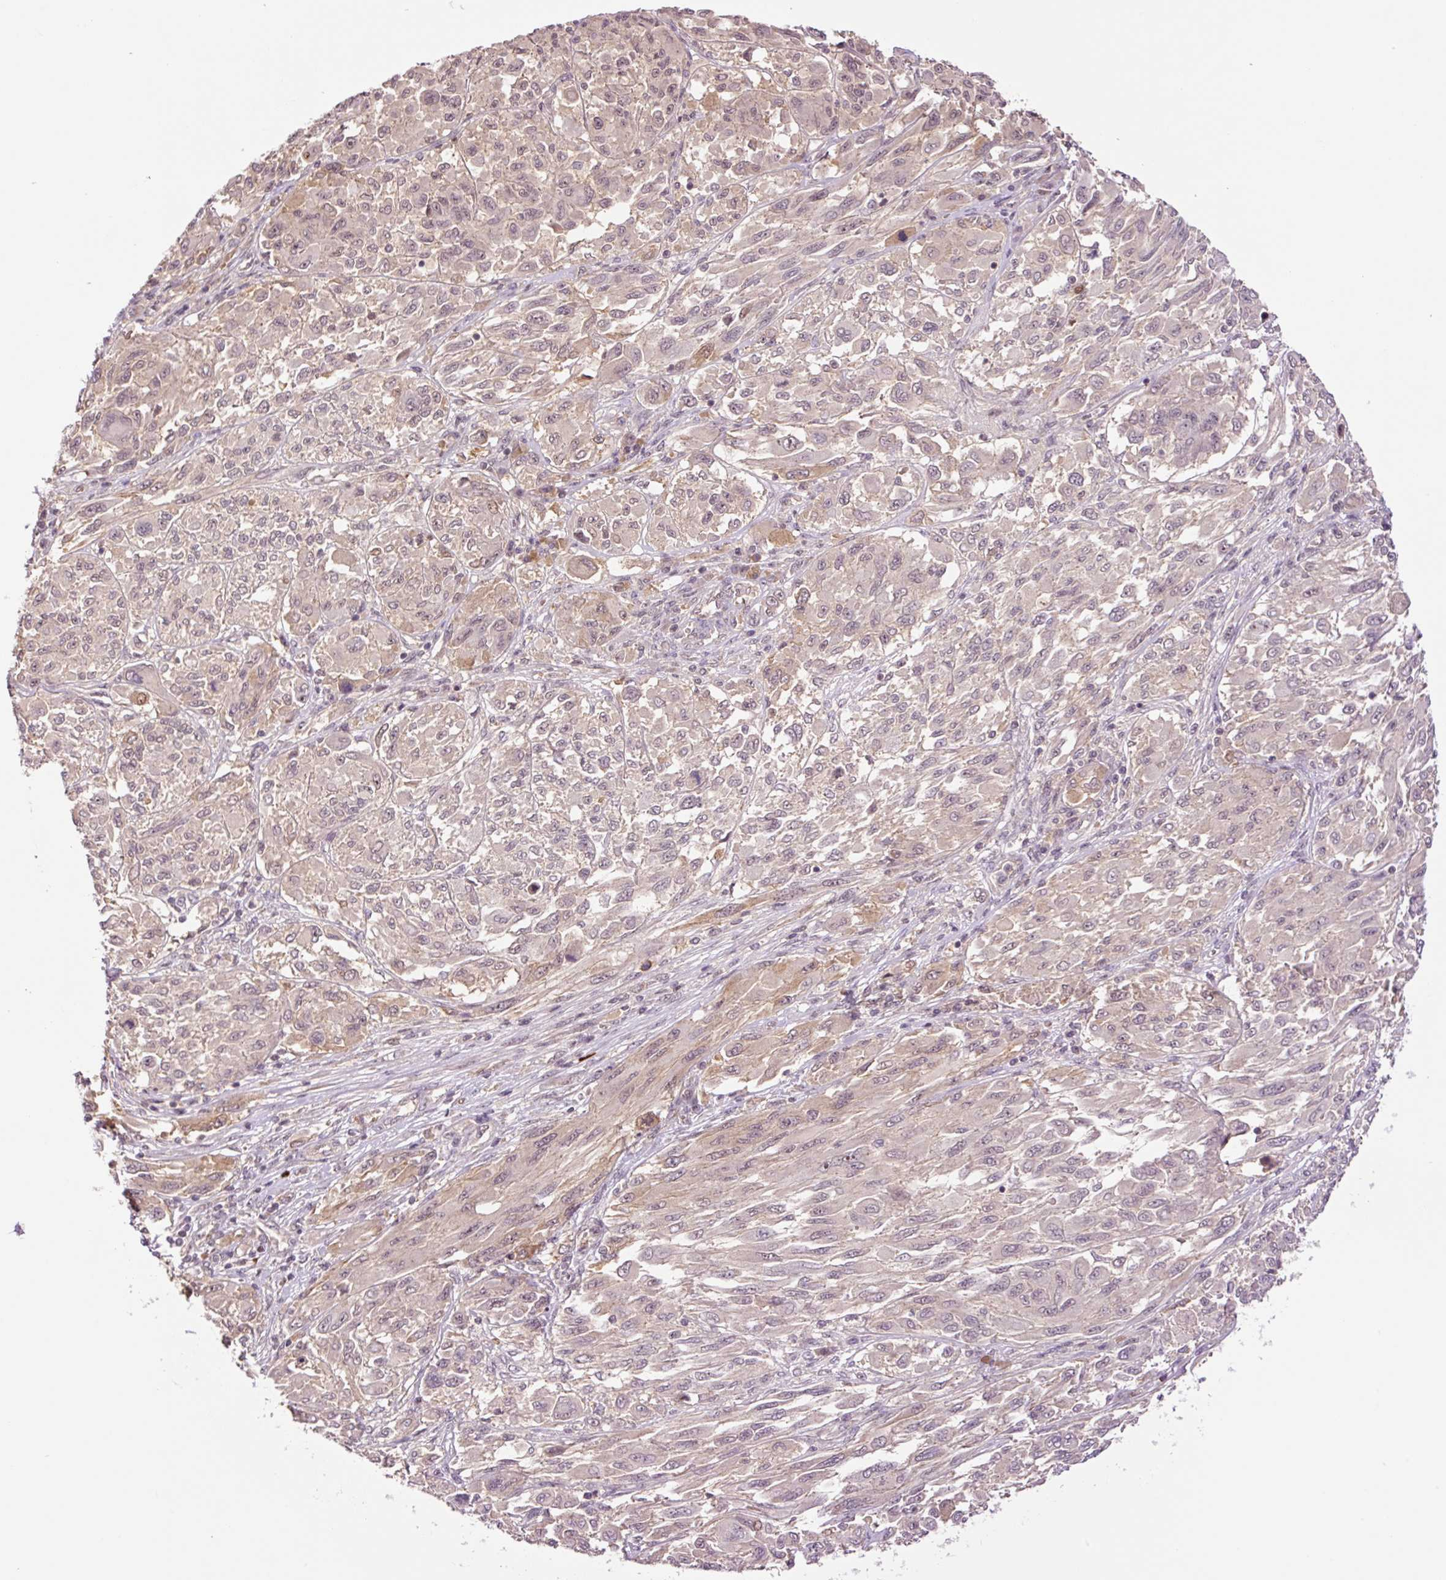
{"staining": {"intensity": "negative", "quantity": "none", "location": "none"}, "tissue": "melanoma", "cell_type": "Tumor cells", "image_type": "cancer", "snomed": [{"axis": "morphology", "description": "Malignant melanoma, NOS"}, {"axis": "topography", "description": "Skin"}], "caption": "Immunohistochemistry photomicrograph of neoplastic tissue: human malignant melanoma stained with DAB (3,3'-diaminobenzidine) shows no significant protein staining in tumor cells.", "gene": "DPPA4", "patient": {"sex": "female", "age": 91}}